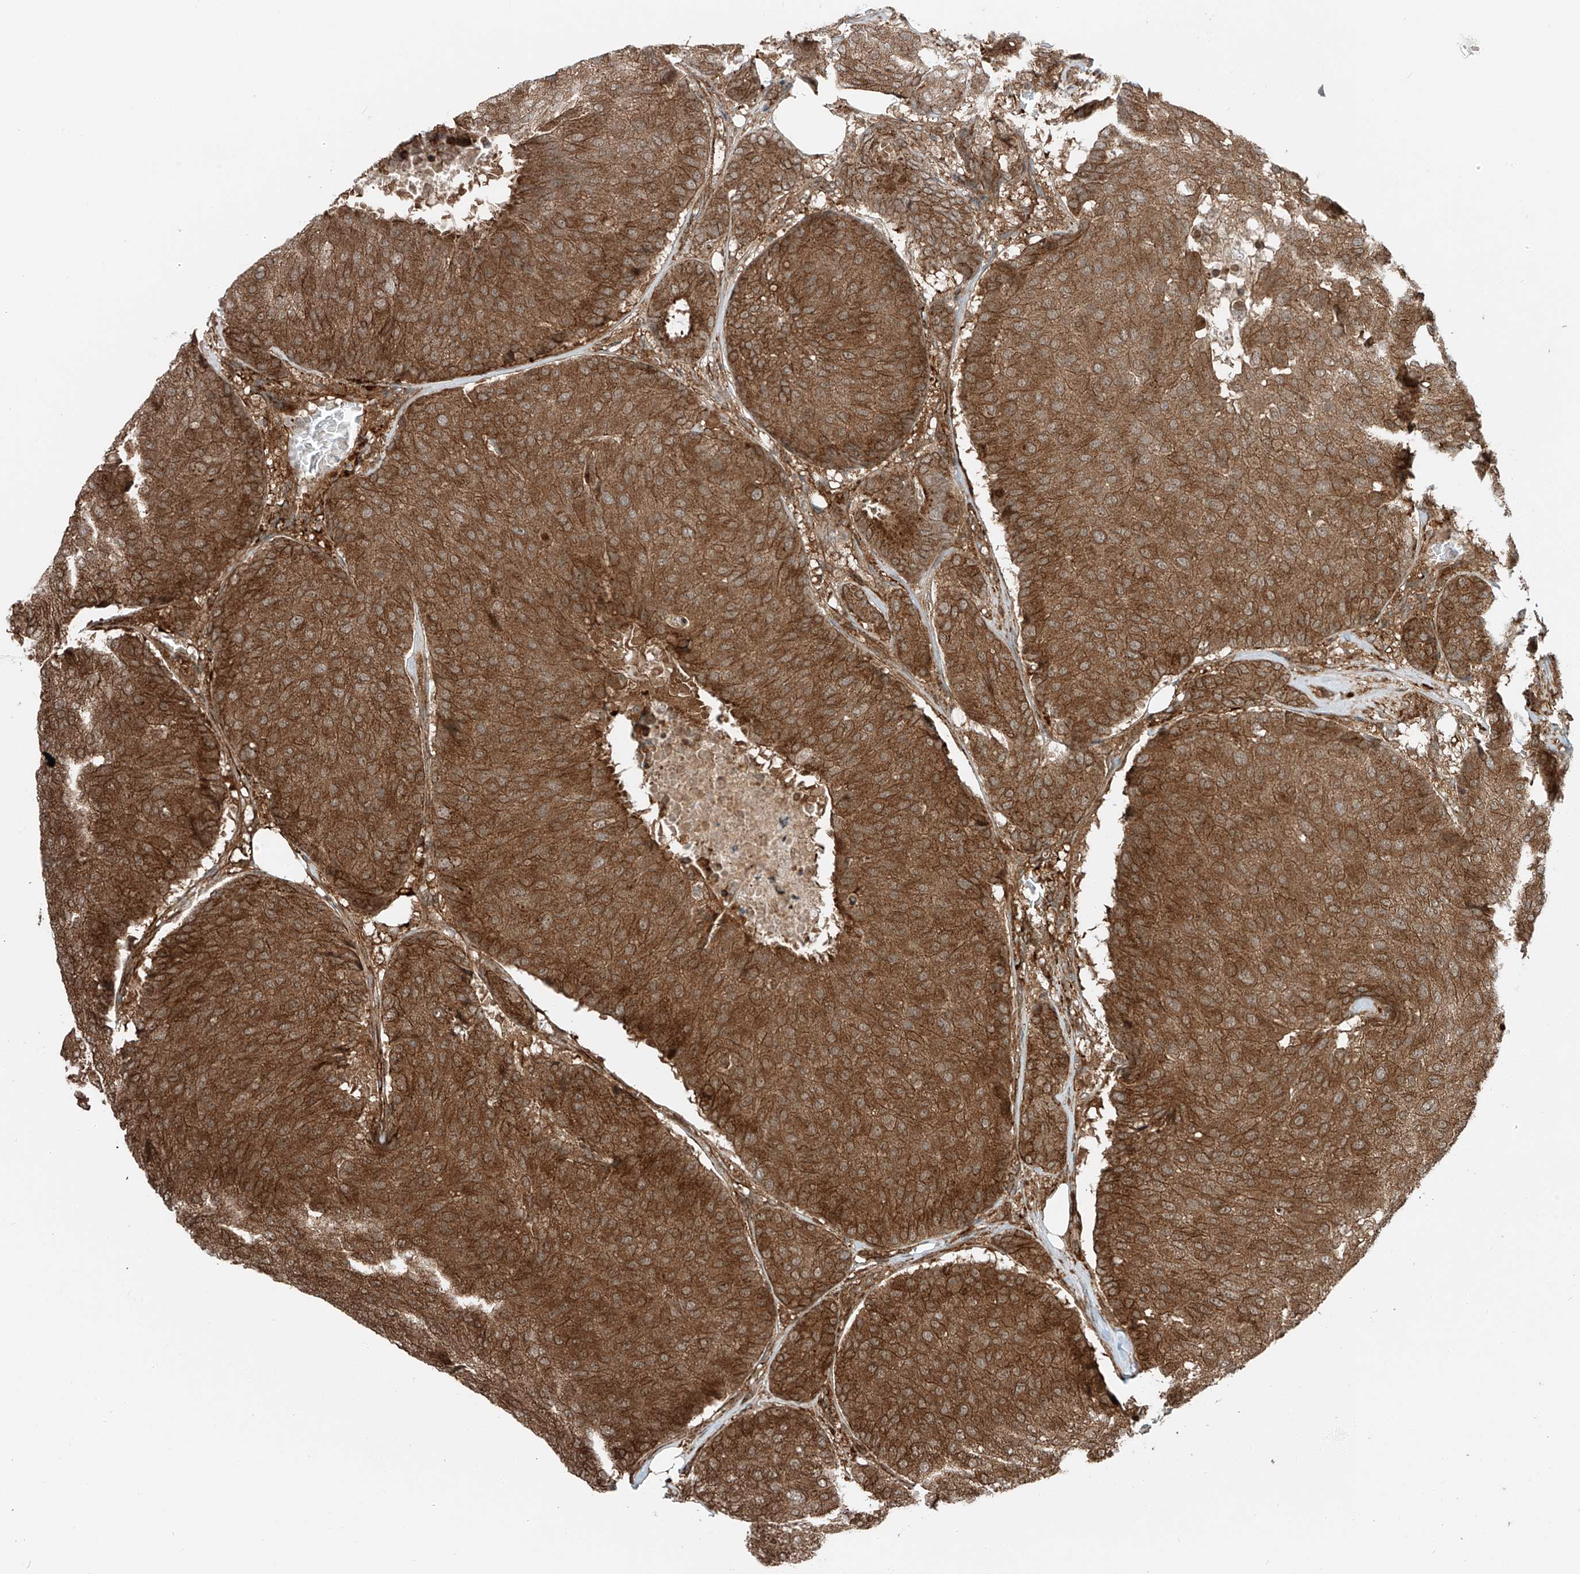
{"staining": {"intensity": "strong", "quantity": ">75%", "location": "cytoplasmic/membranous"}, "tissue": "breast cancer", "cell_type": "Tumor cells", "image_type": "cancer", "snomed": [{"axis": "morphology", "description": "Duct carcinoma"}, {"axis": "topography", "description": "Breast"}], "caption": "IHC histopathology image of neoplastic tissue: breast cancer stained using immunohistochemistry displays high levels of strong protein expression localized specifically in the cytoplasmic/membranous of tumor cells, appearing as a cytoplasmic/membranous brown color.", "gene": "USP48", "patient": {"sex": "female", "age": 75}}